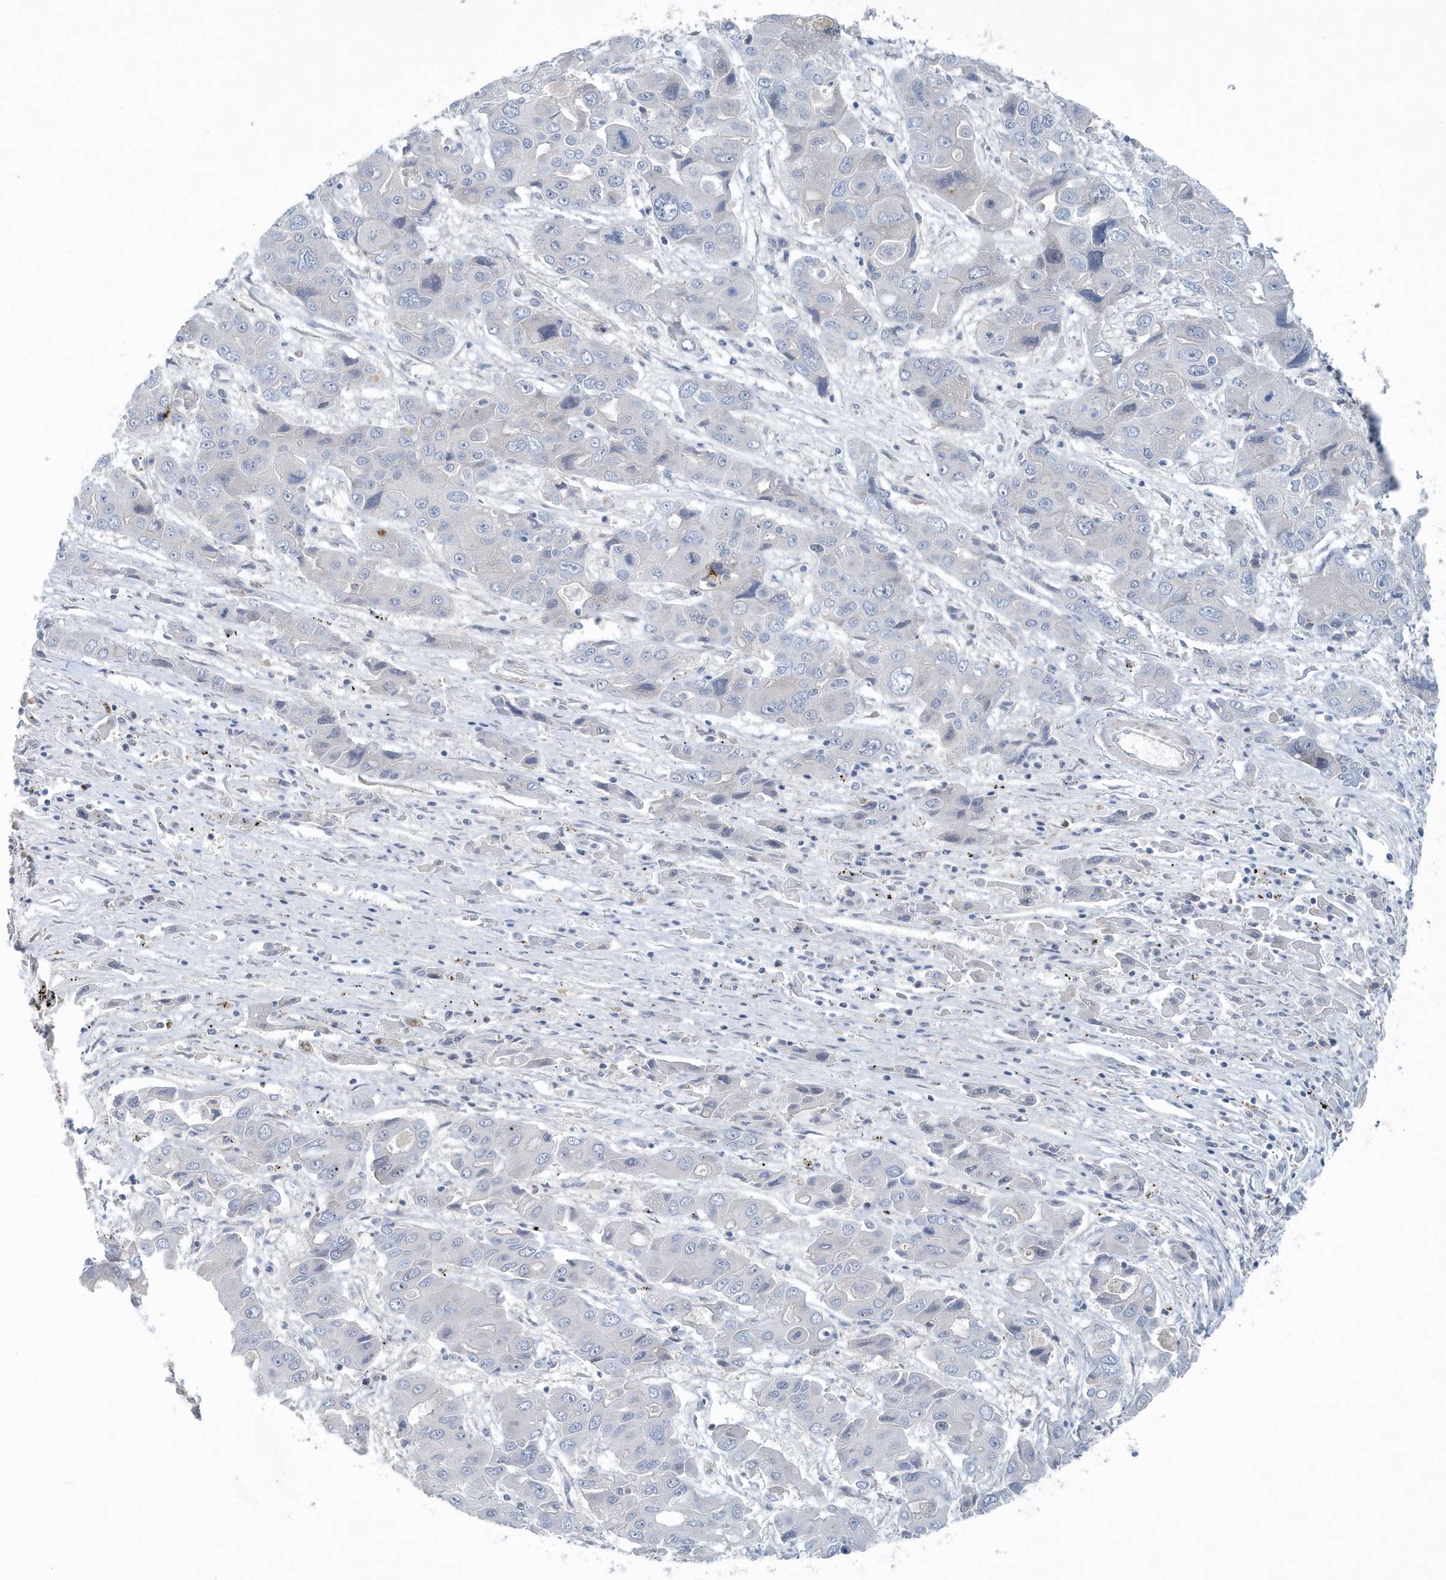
{"staining": {"intensity": "negative", "quantity": "none", "location": "none"}, "tissue": "liver cancer", "cell_type": "Tumor cells", "image_type": "cancer", "snomed": [{"axis": "morphology", "description": "Cholangiocarcinoma"}, {"axis": "topography", "description": "Liver"}], "caption": "Photomicrograph shows no protein staining in tumor cells of cholangiocarcinoma (liver) tissue.", "gene": "MCC", "patient": {"sex": "male", "age": 67}}